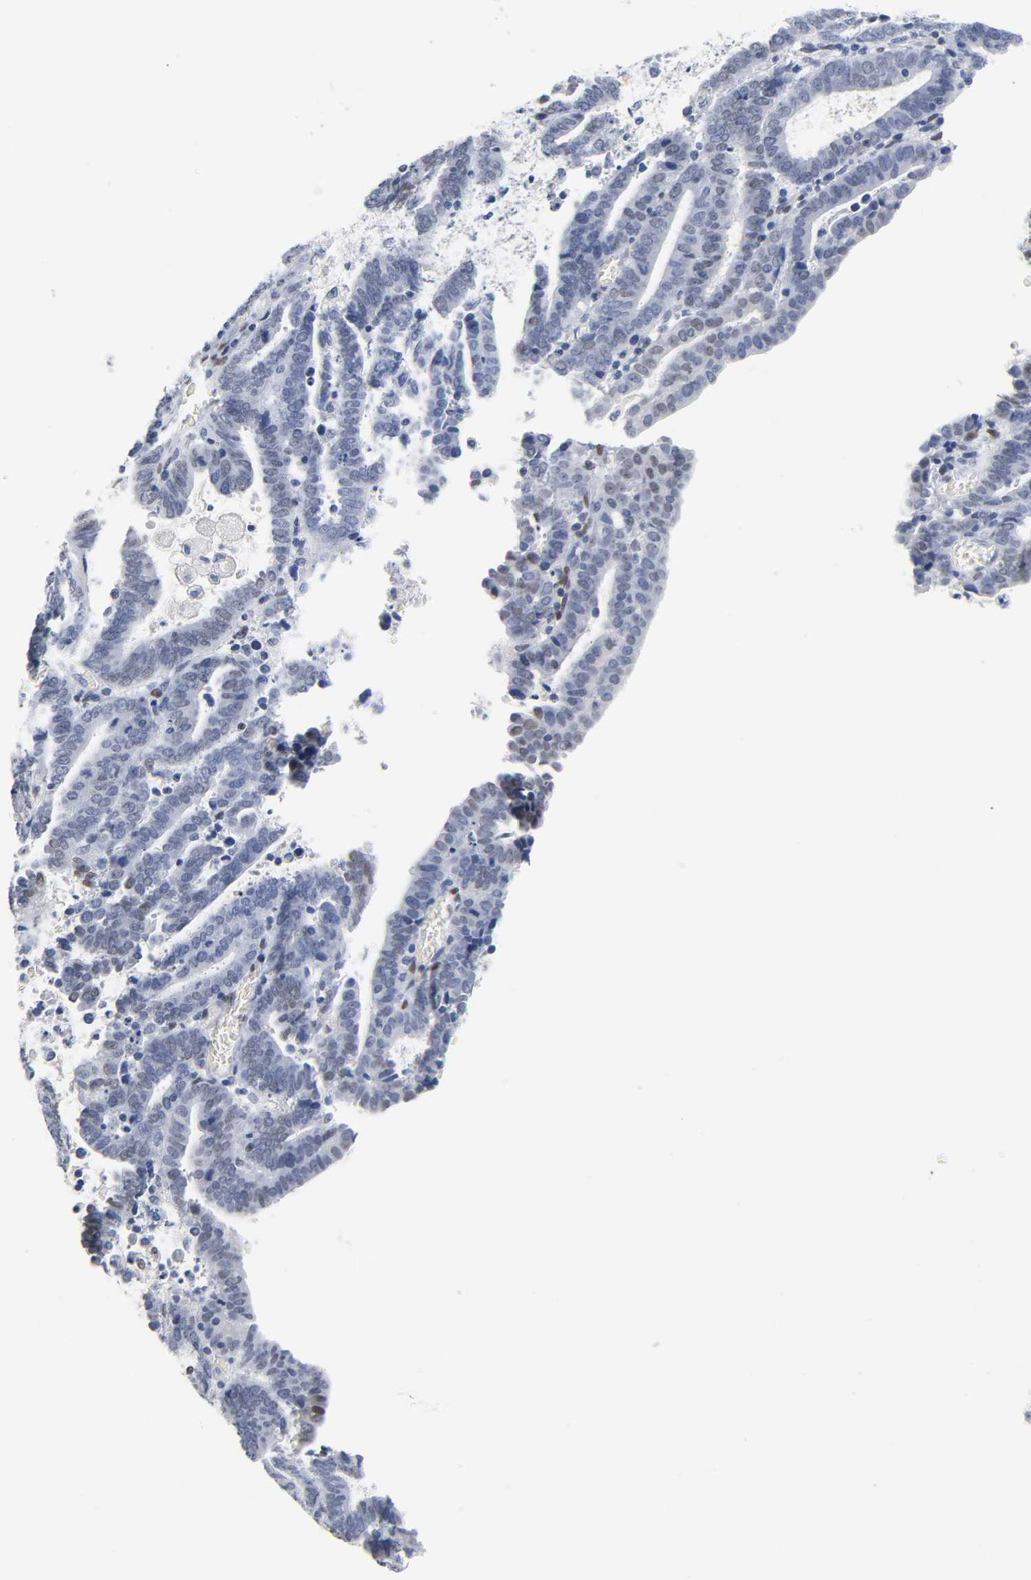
{"staining": {"intensity": "weak", "quantity": "25%-75%", "location": "nuclear"}, "tissue": "endometrial cancer", "cell_type": "Tumor cells", "image_type": "cancer", "snomed": [{"axis": "morphology", "description": "Adenocarcinoma, NOS"}, {"axis": "topography", "description": "Uterus"}], "caption": "Immunohistochemical staining of human endometrial cancer reveals low levels of weak nuclear staining in approximately 25%-75% of tumor cells. (brown staining indicates protein expression, while blue staining denotes nuclei).", "gene": "NAB2", "patient": {"sex": "female", "age": 83}}